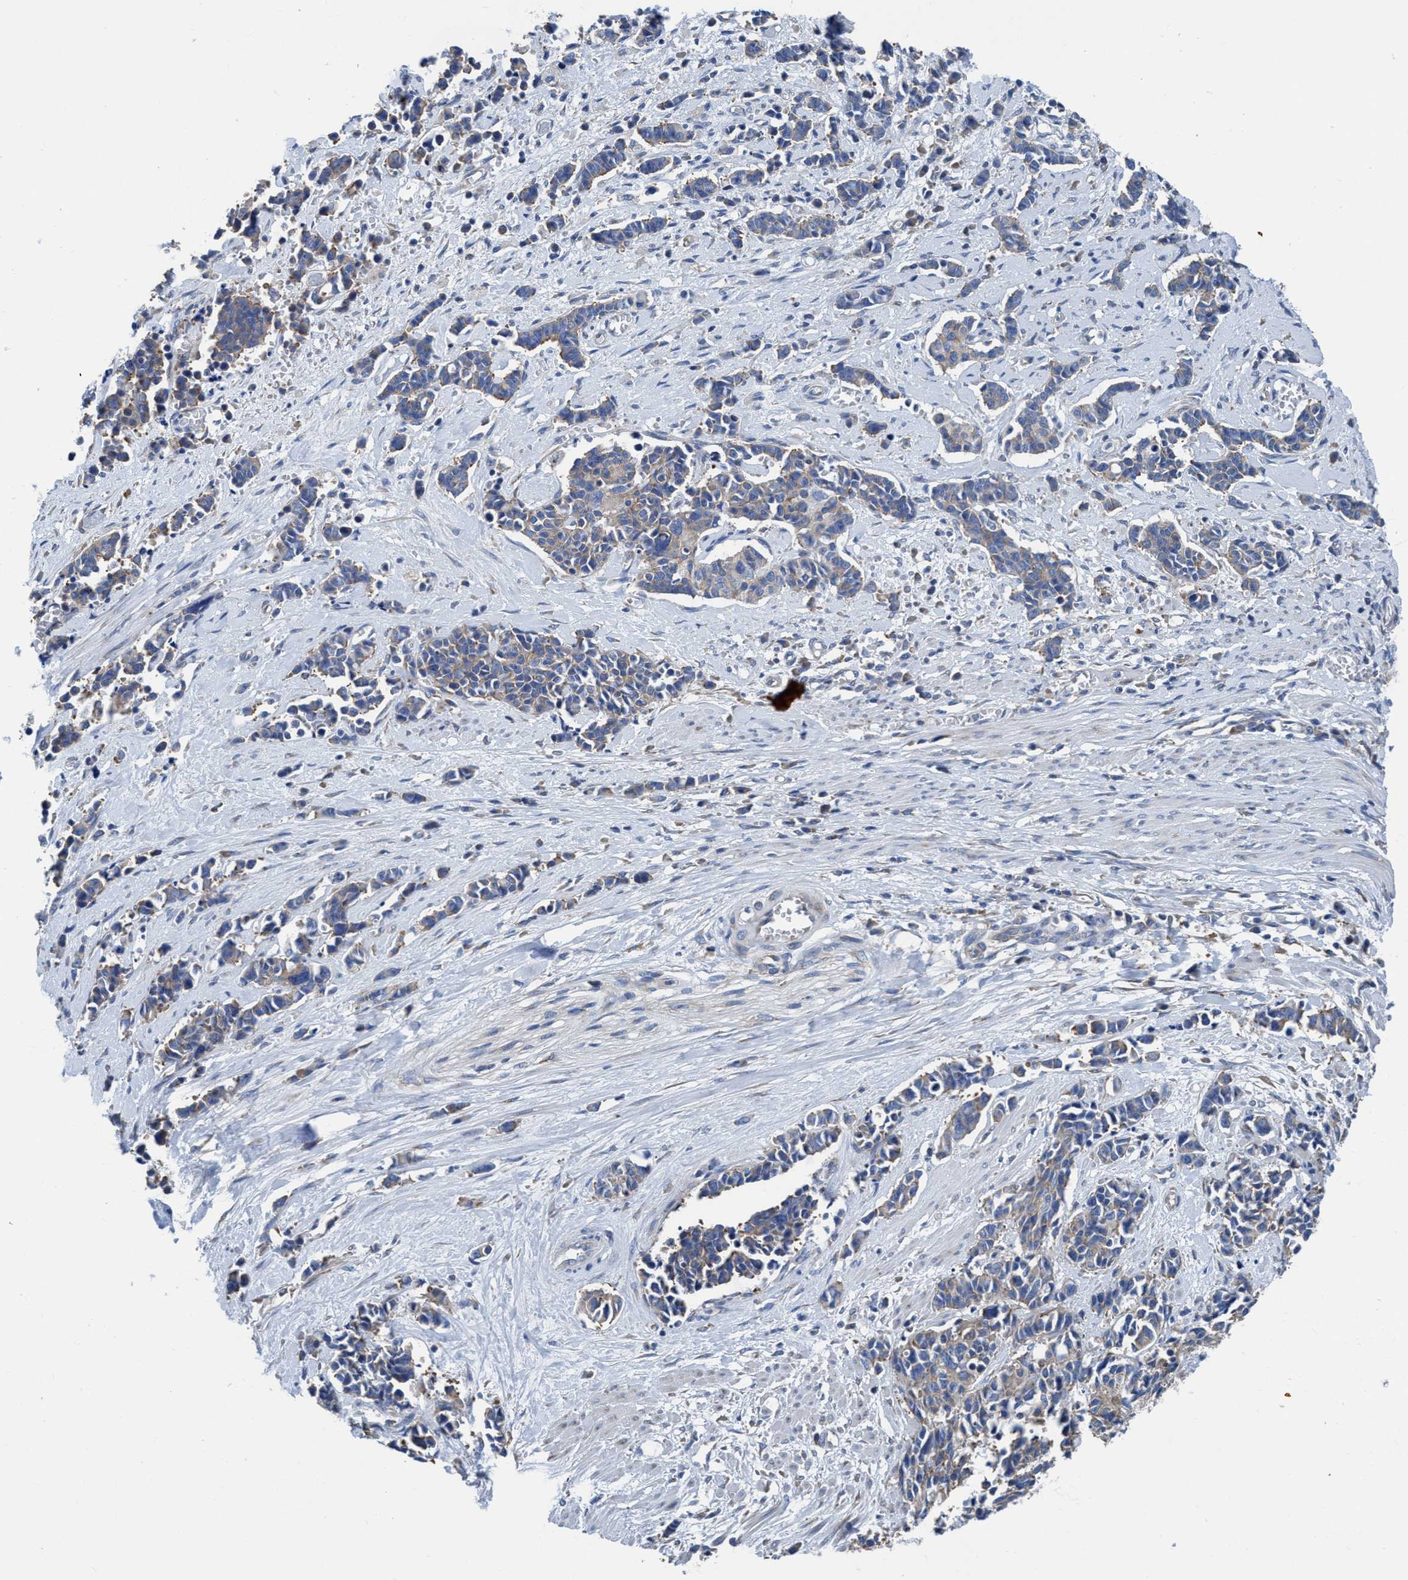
{"staining": {"intensity": "weak", "quantity": "<25%", "location": "cytoplasmic/membranous"}, "tissue": "cervical cancer", "cell_type": "Tumor cells", "image_type": "cancer", "snomed": [{"axis": "morphology", "description": "Squamous cell carcinoma, NOS"}, {"axis": "topography", "description": "Cervix"}], "caption": "An immunohistochemistry micrograph of cervical cancer (squamous cell carcinoma) is shown. There is no staining in tumor cells of cervical cancer (squamous cell carcinoma).", "gene": "NMT1", "patient": {"sex": "female", "age": 35}}